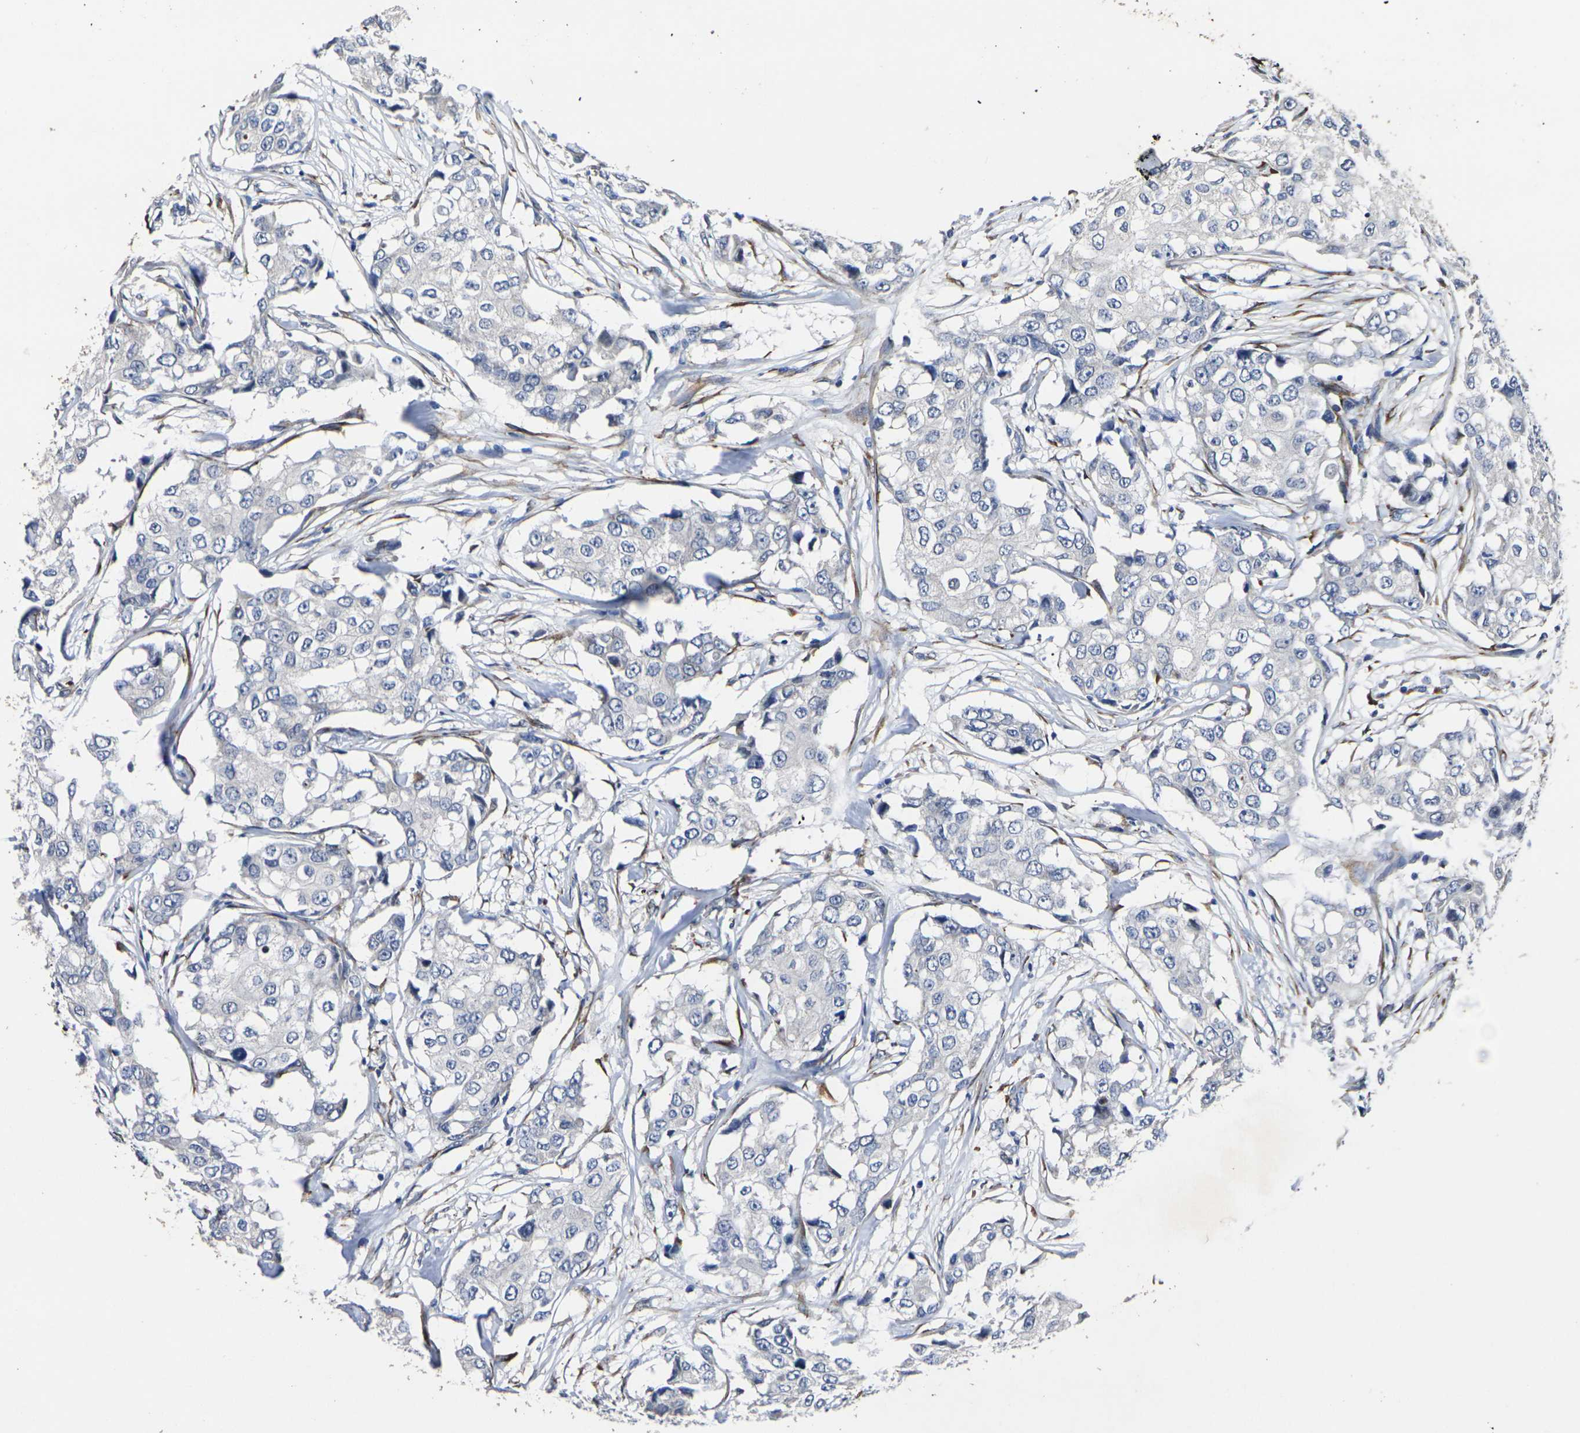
{"staining": {"intensity": "negative", "quantity": "none", "location": "none"}, "tissue": "breast cancer", "cell_type": "Tumor cells", "image_type": "cancer", "snomed": [{"axis": "morphology", "description": "Duct carcinoma"}, {"axis": "topography", "description": "Breast"}], "caption": "A histopathology image of human breast cancer is negative for staining in tumor cells.", "gene": "CYP2C8", "patient": {"sex": "female", "age": 27}}